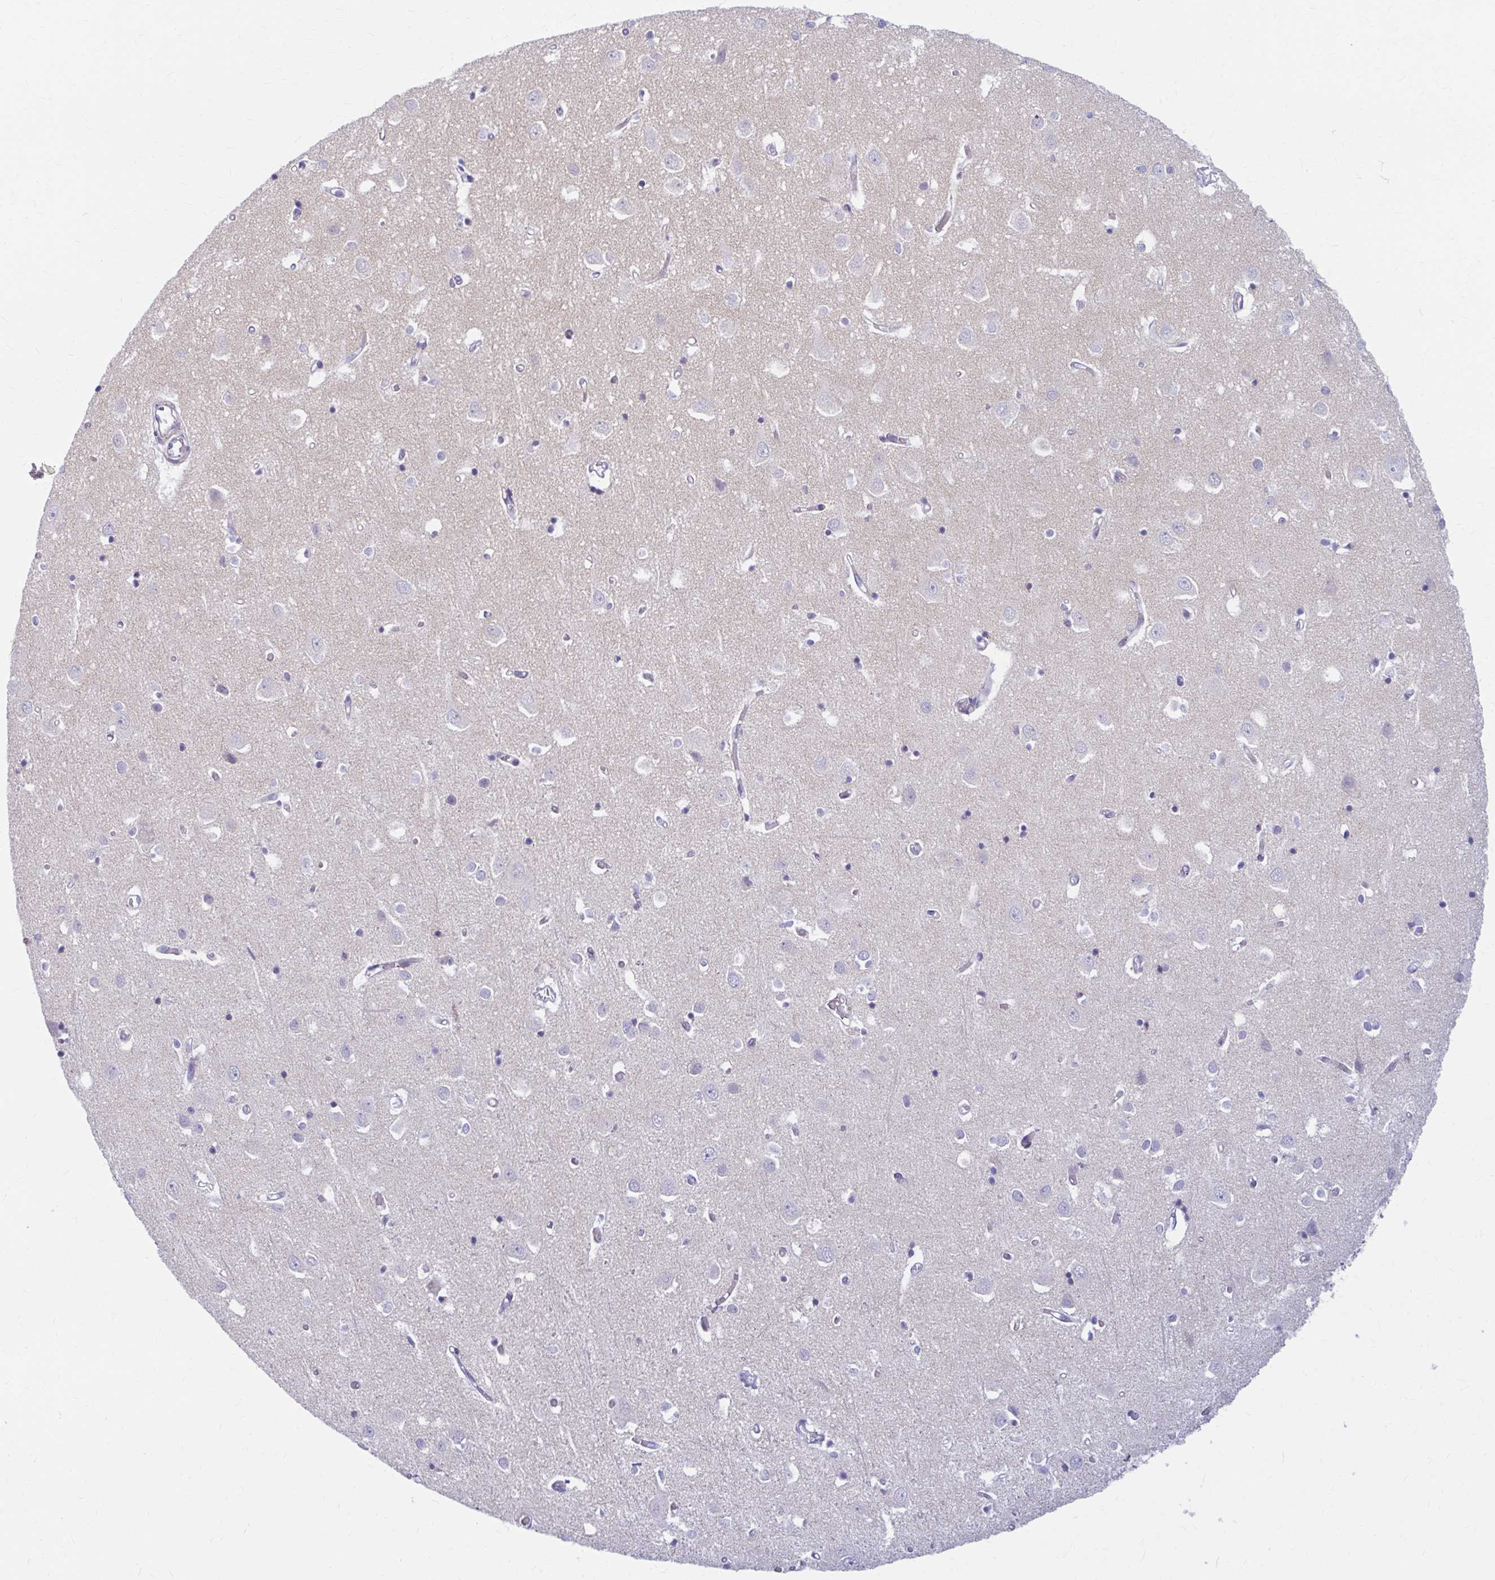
{"staining": {"intensity": "negative", "quantity": "none", "location": "none"}, "tissue": "cerebral cortex", "cell_type": "Endothelial cells", "image_type": "normal", "snomed": [{"axis": "morphology", "description": "Normal tissue, NOS"}, {"axis": "topography", "description": "Cerebral cortex"}], "caption": "The photomicrograph reveals no staining of endothelial cells in normal cerebral cortex.", "gene": "RADIL", "patient": {"sex": "male", "age": 70}}